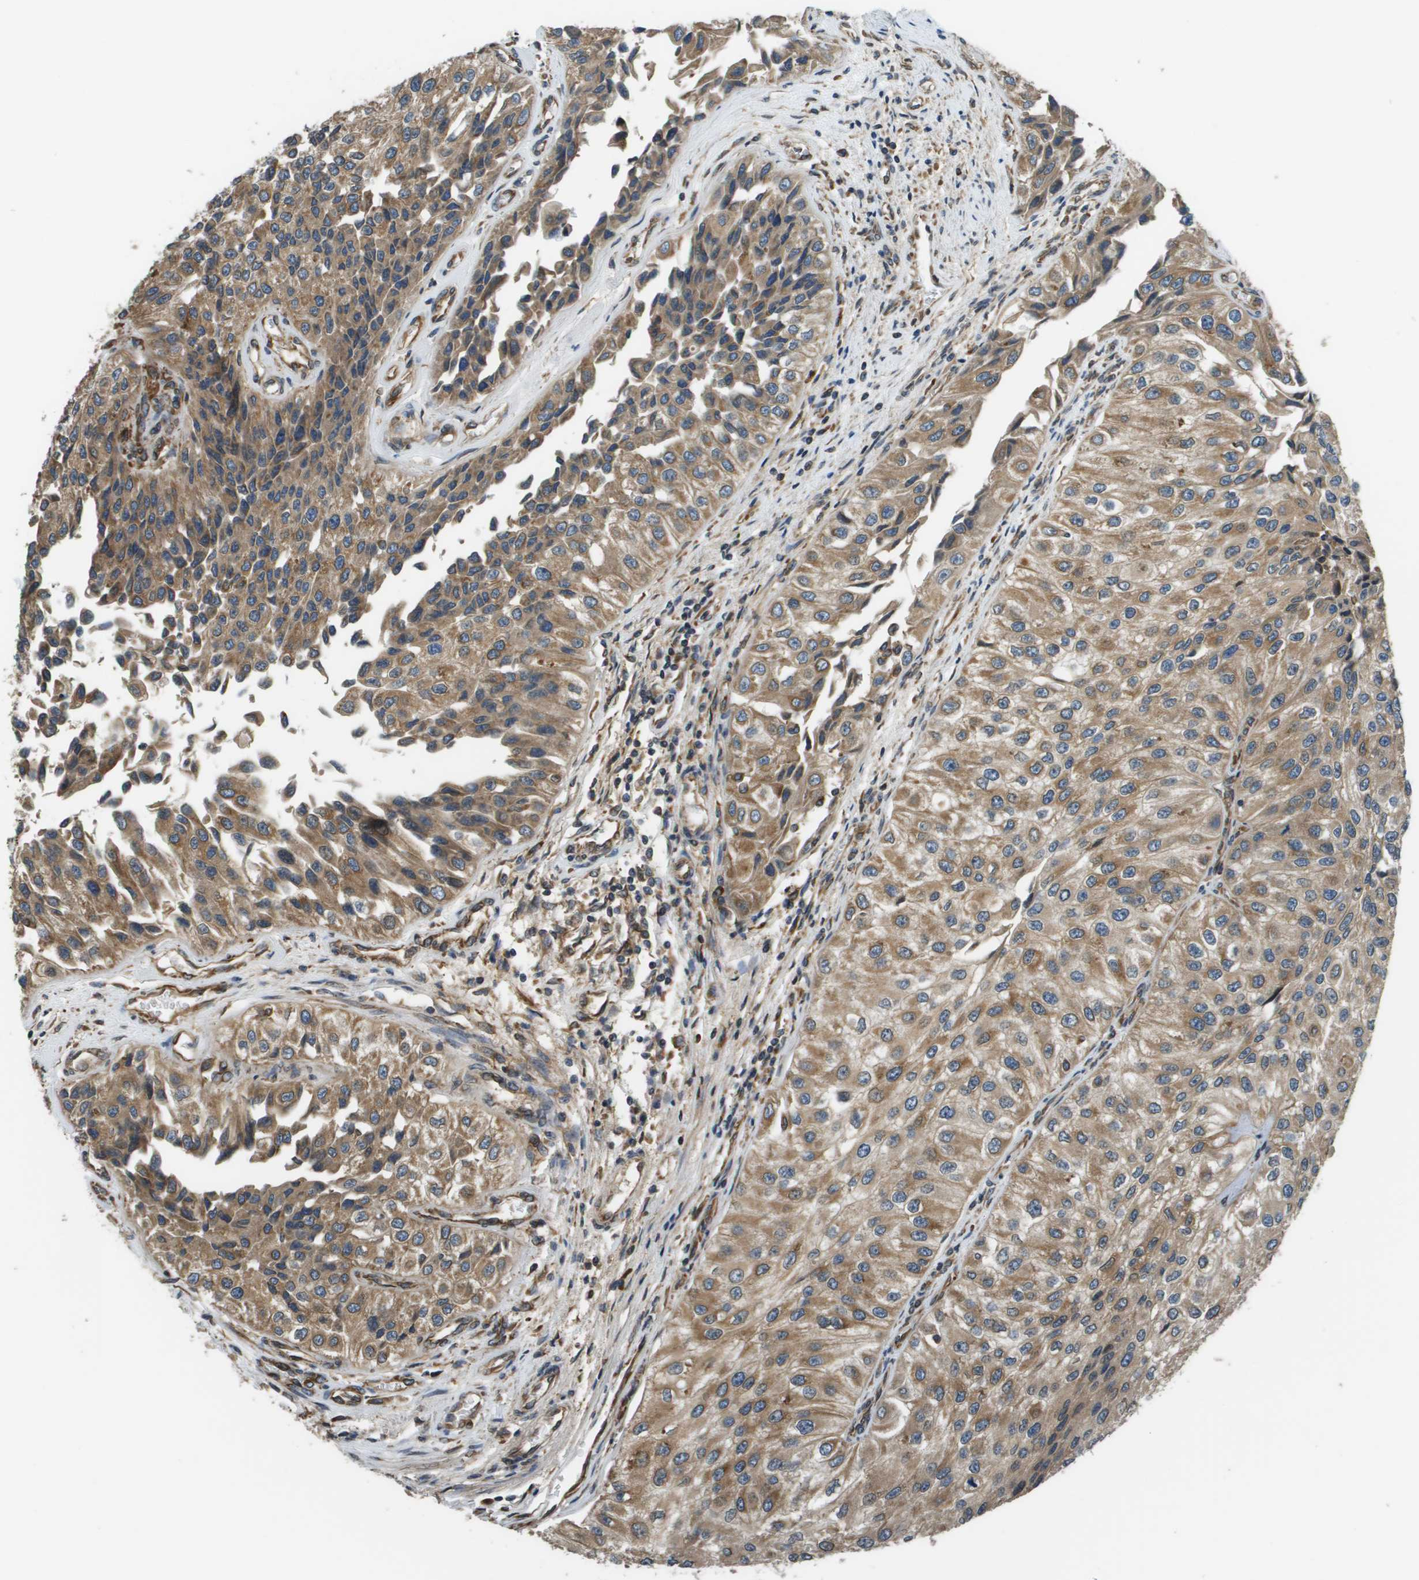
{"staining": {"intensity": "moderate", "quantity": ">75%", "location": "cytoplasmic/membranous"}, "tissue": "urothelial cancer", "cell_type": "Tumor cells", "image_type": "cancer", "snomed": [{"axis": "morphology", "description": "Urothelial carcinoma, High grade"}, {"axis": "topography", "description": "Kidney"}, {"axis": "topography", "description": "Urinary bladder"}], "caption": "This micrograph exhibits IHC staining of human urothelial cancer, with medium moderate cytoplasmic/membranous expression in approximately >75% of tumor cells.", "gene": "SEC62", "patient": {"sex": "male", "age": 77}}